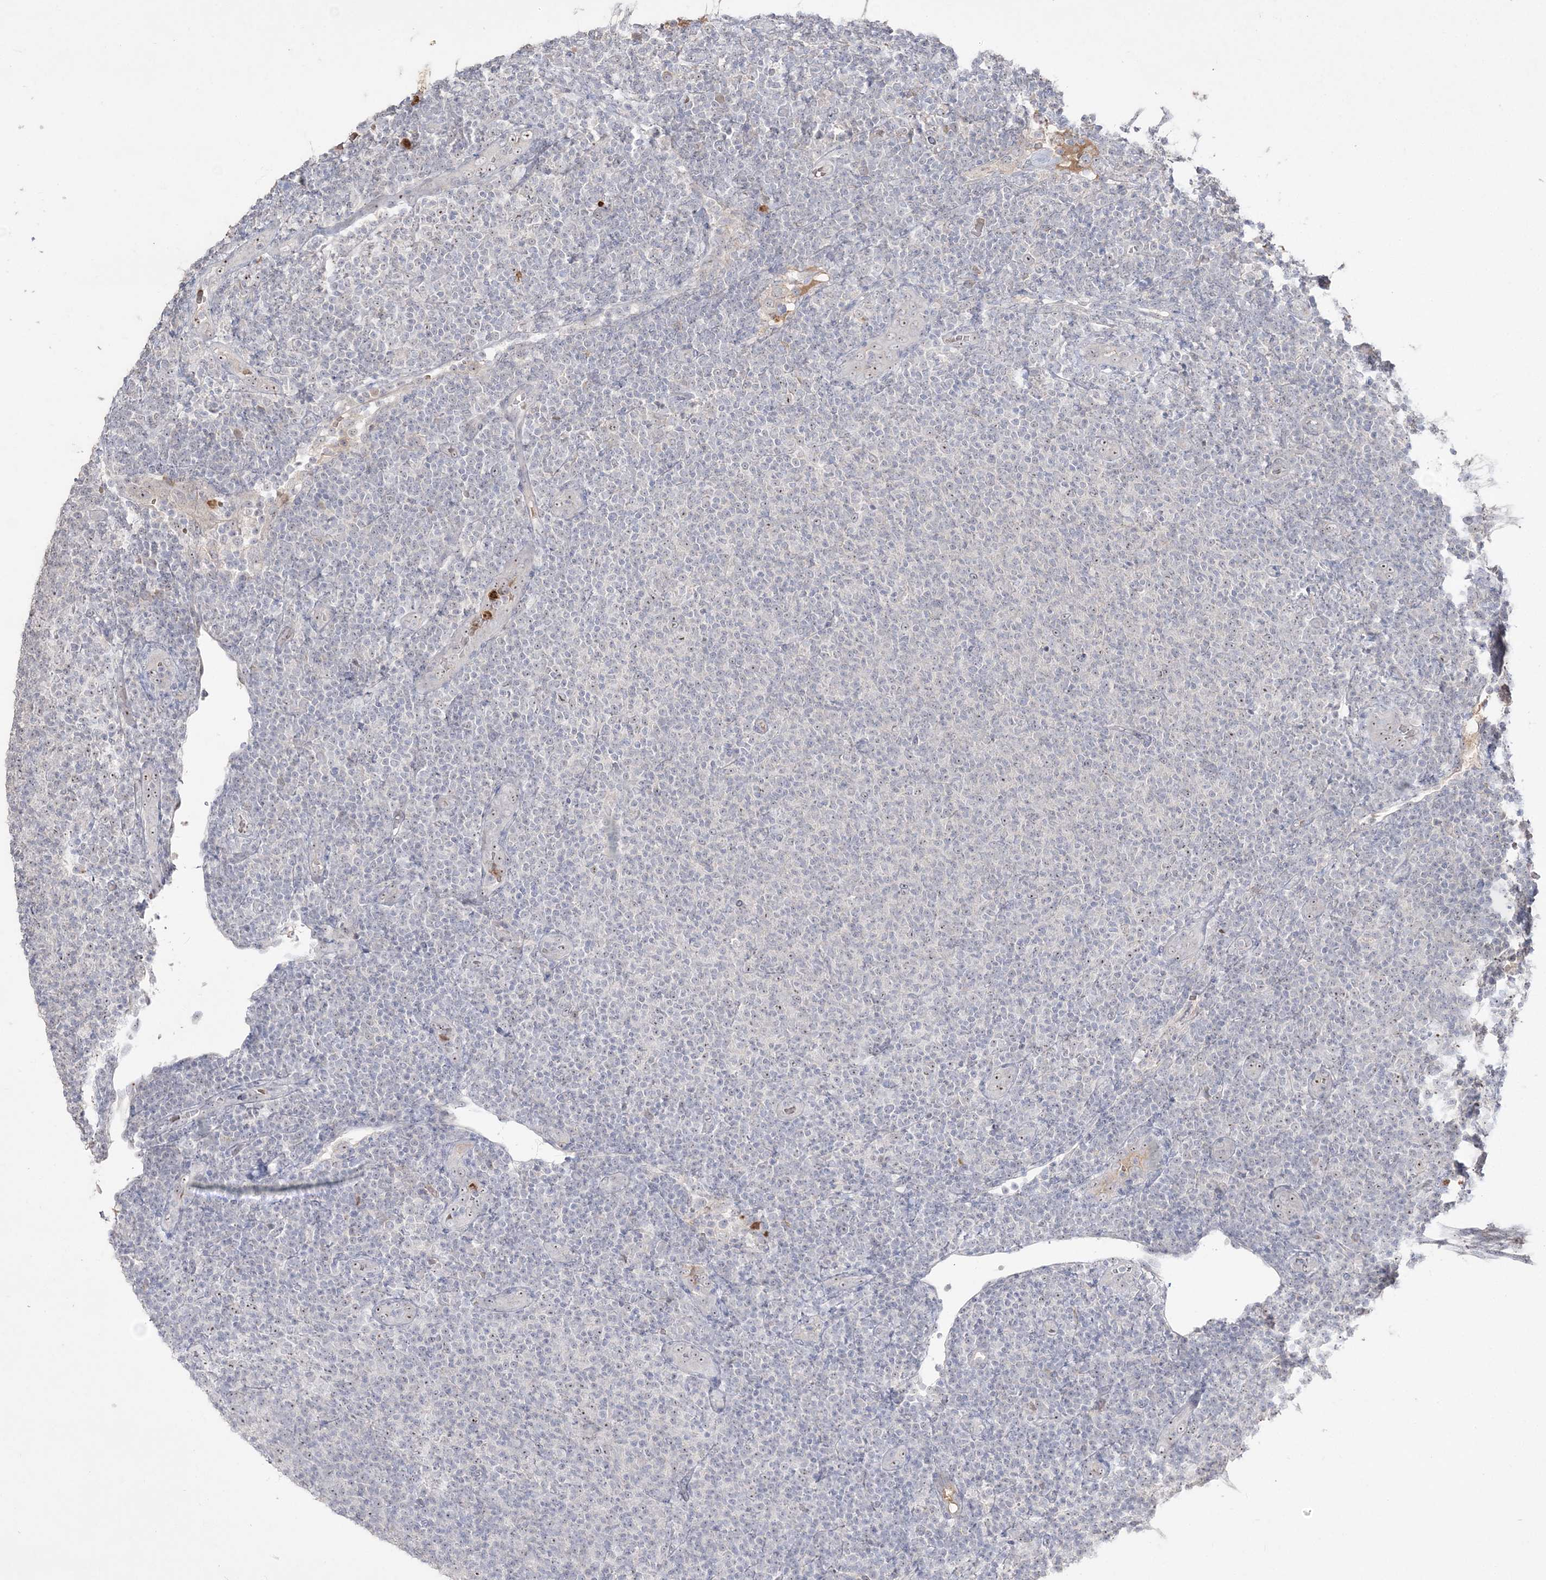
{"staining": {"intensity": "negative", "quantity": "none", "location": "none"}, "tissue": "lymphoma", "cell_type": "Tumor cells", "image_type": "cancer", "snomed": [{"axis": "morphology", "description": "Malignant lymphoma, non-Hodgkin's type, Low grade"}, {"axis": "topography", "description": "Lymph node"}], "caption": "There is no significant expression in tumor cells of malignant lymphoma, non-Hodgkin's type (low-grade).", "gene": "NOP16", "patient": {"sex": "male", "age": 66}}